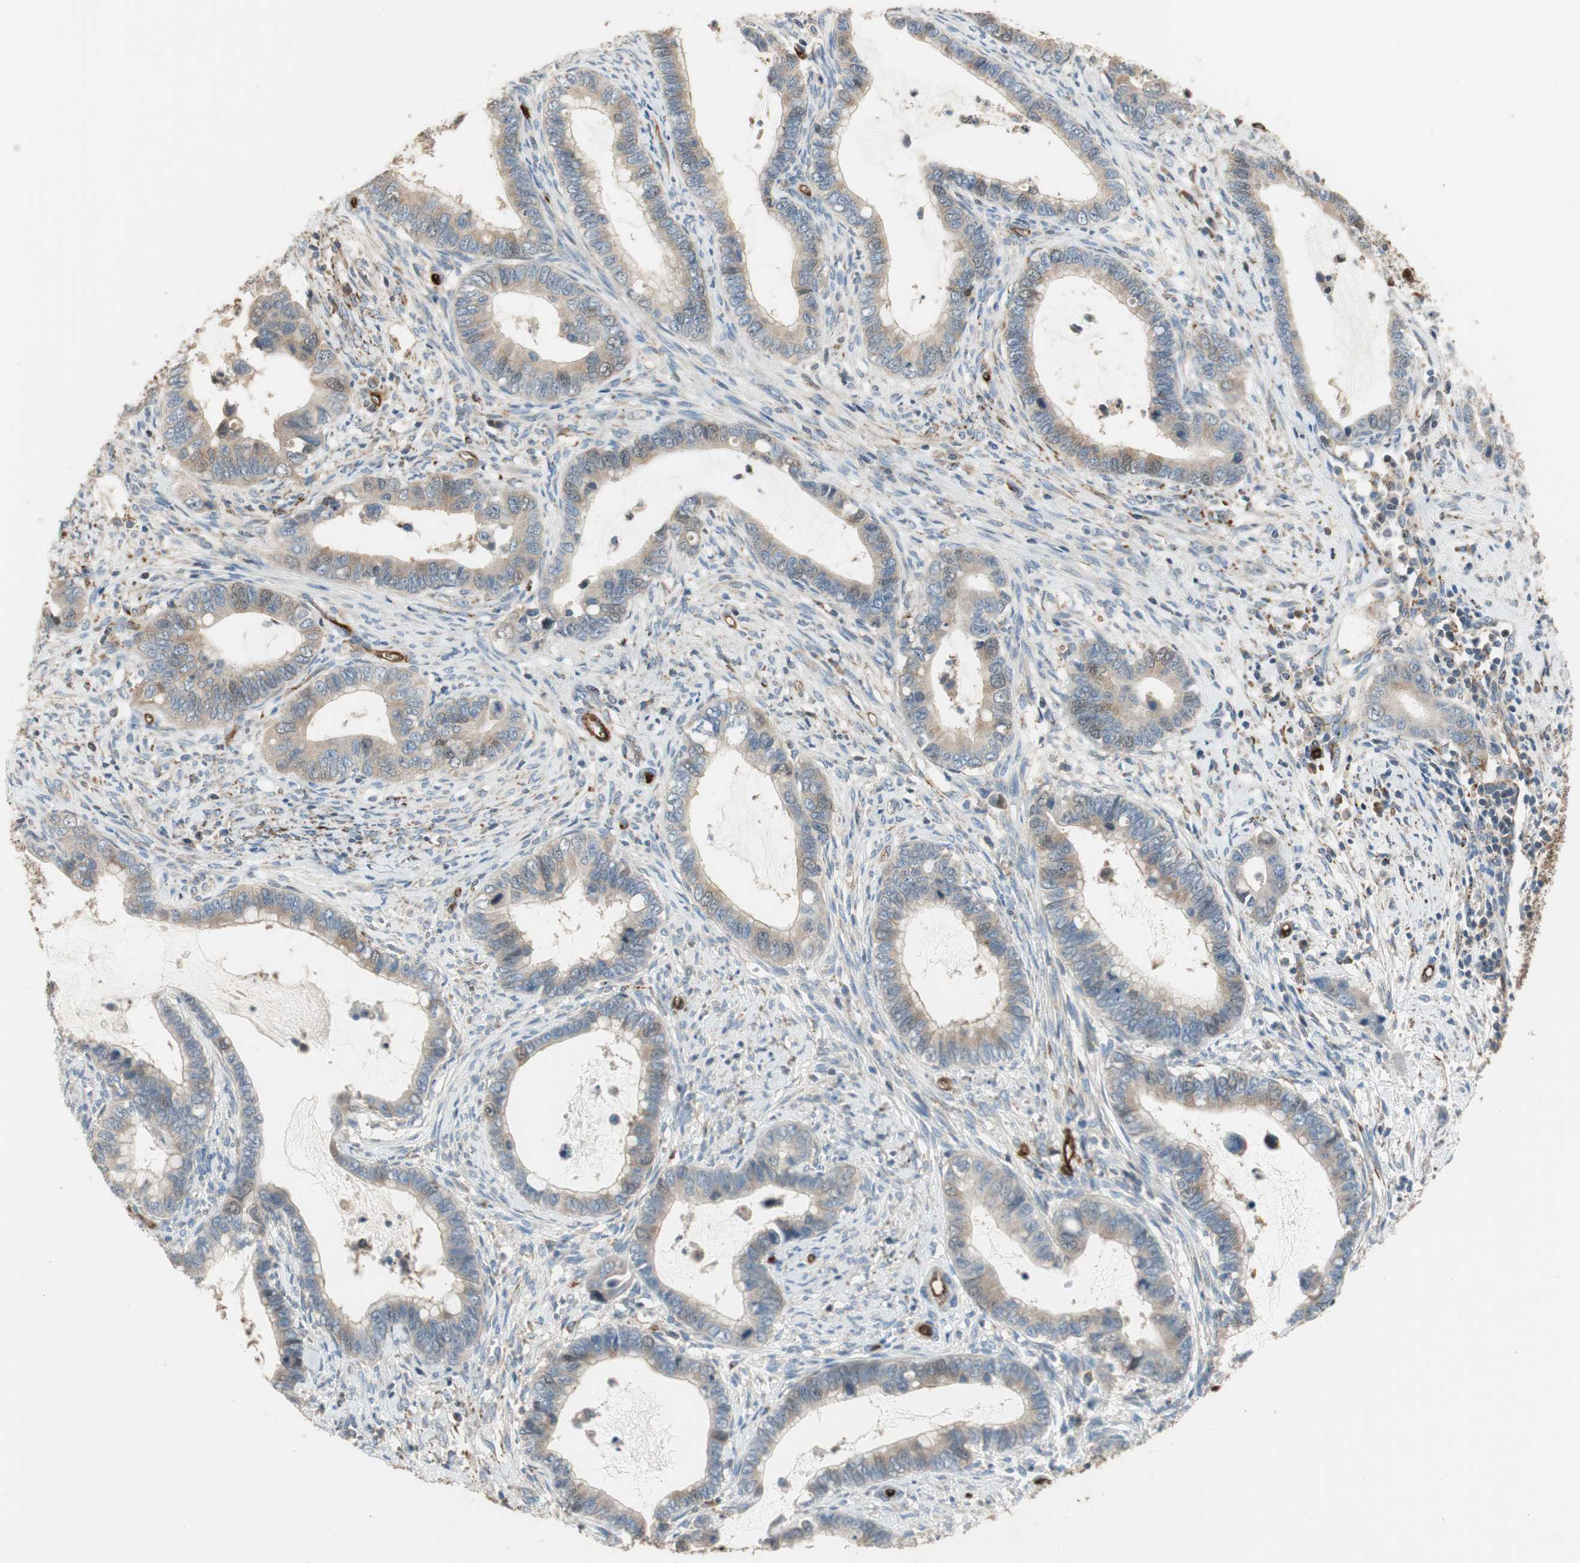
{"staining": {"intensity": "weak", "quantity": "25%-75%", "location": "cytoplasmic/membranous"}, "tissue": "cervical cancer", "cell_type": "Tumor cells", "image_type": "cancer", "snomed": [{"axis": "morphology", "description": "Adenocarcinoma, NOS"}, {"axis": "topography", "description": "Cervix"}], "caption": "Cervical cancer was stained to show a protein in brown. There is low levels of weak cytoplasmic/membranous staining in approximately 25%-75% of tumor cells.", "gene": "ALPL", "patient": {"sex": "female", "age": 44}}